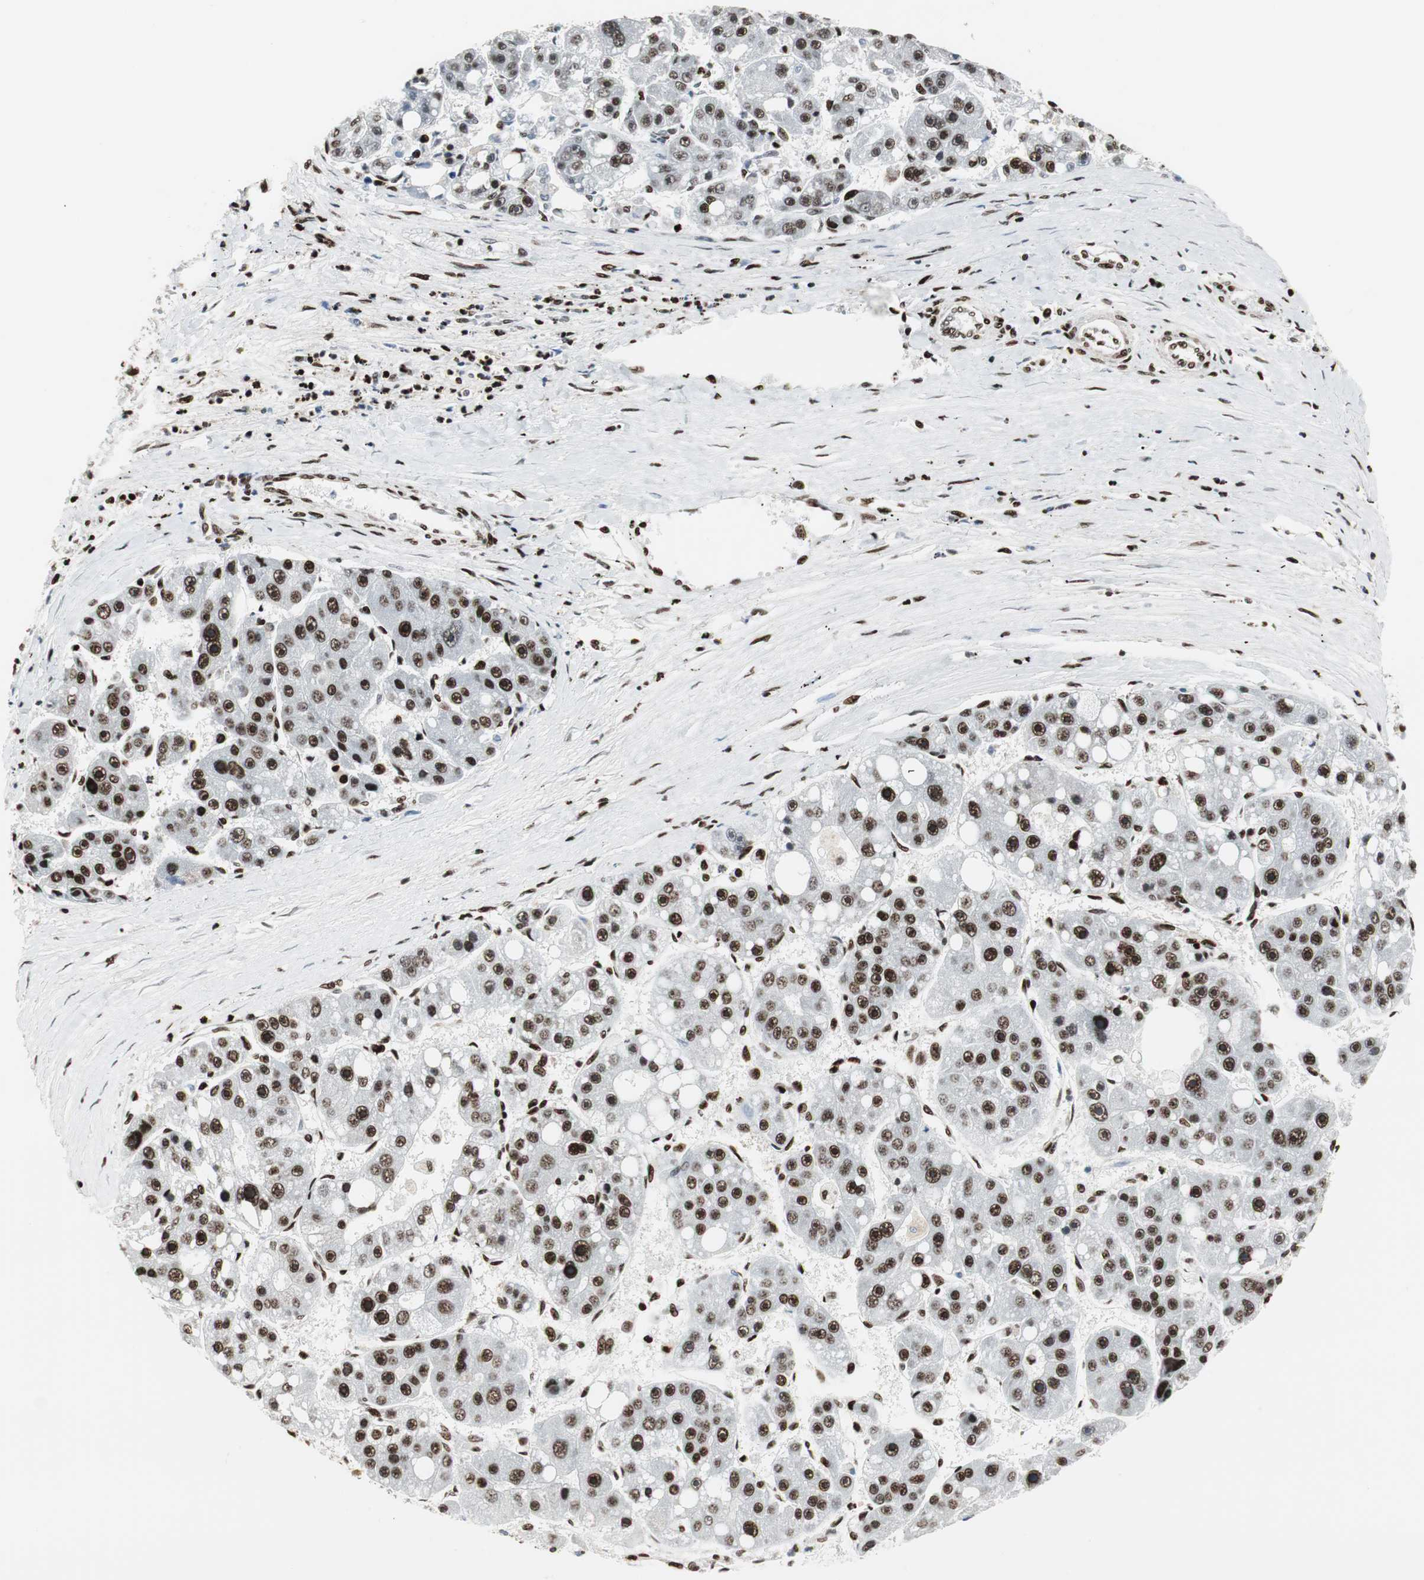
{"staining": {"intensity": "strong", "quantity": ">75%", "location": "nuclear"}, "tissue": "liver cancer", "cell_type": "Tumor cells", "image_type": "cancer", "snomed": [{"axis": "morphology", "description": "Carcinoma, Hepatocellular, NOS"}, {"axis": "topography", "description": "Liver"}], "caption": "Tumor cells exhibit high levels of strong nuclear positivity in approximately >75% of cells in liver hepatocellular carcinoma.", "gene": "MTA2", "patient": {"sex": "female", "age": 61}}